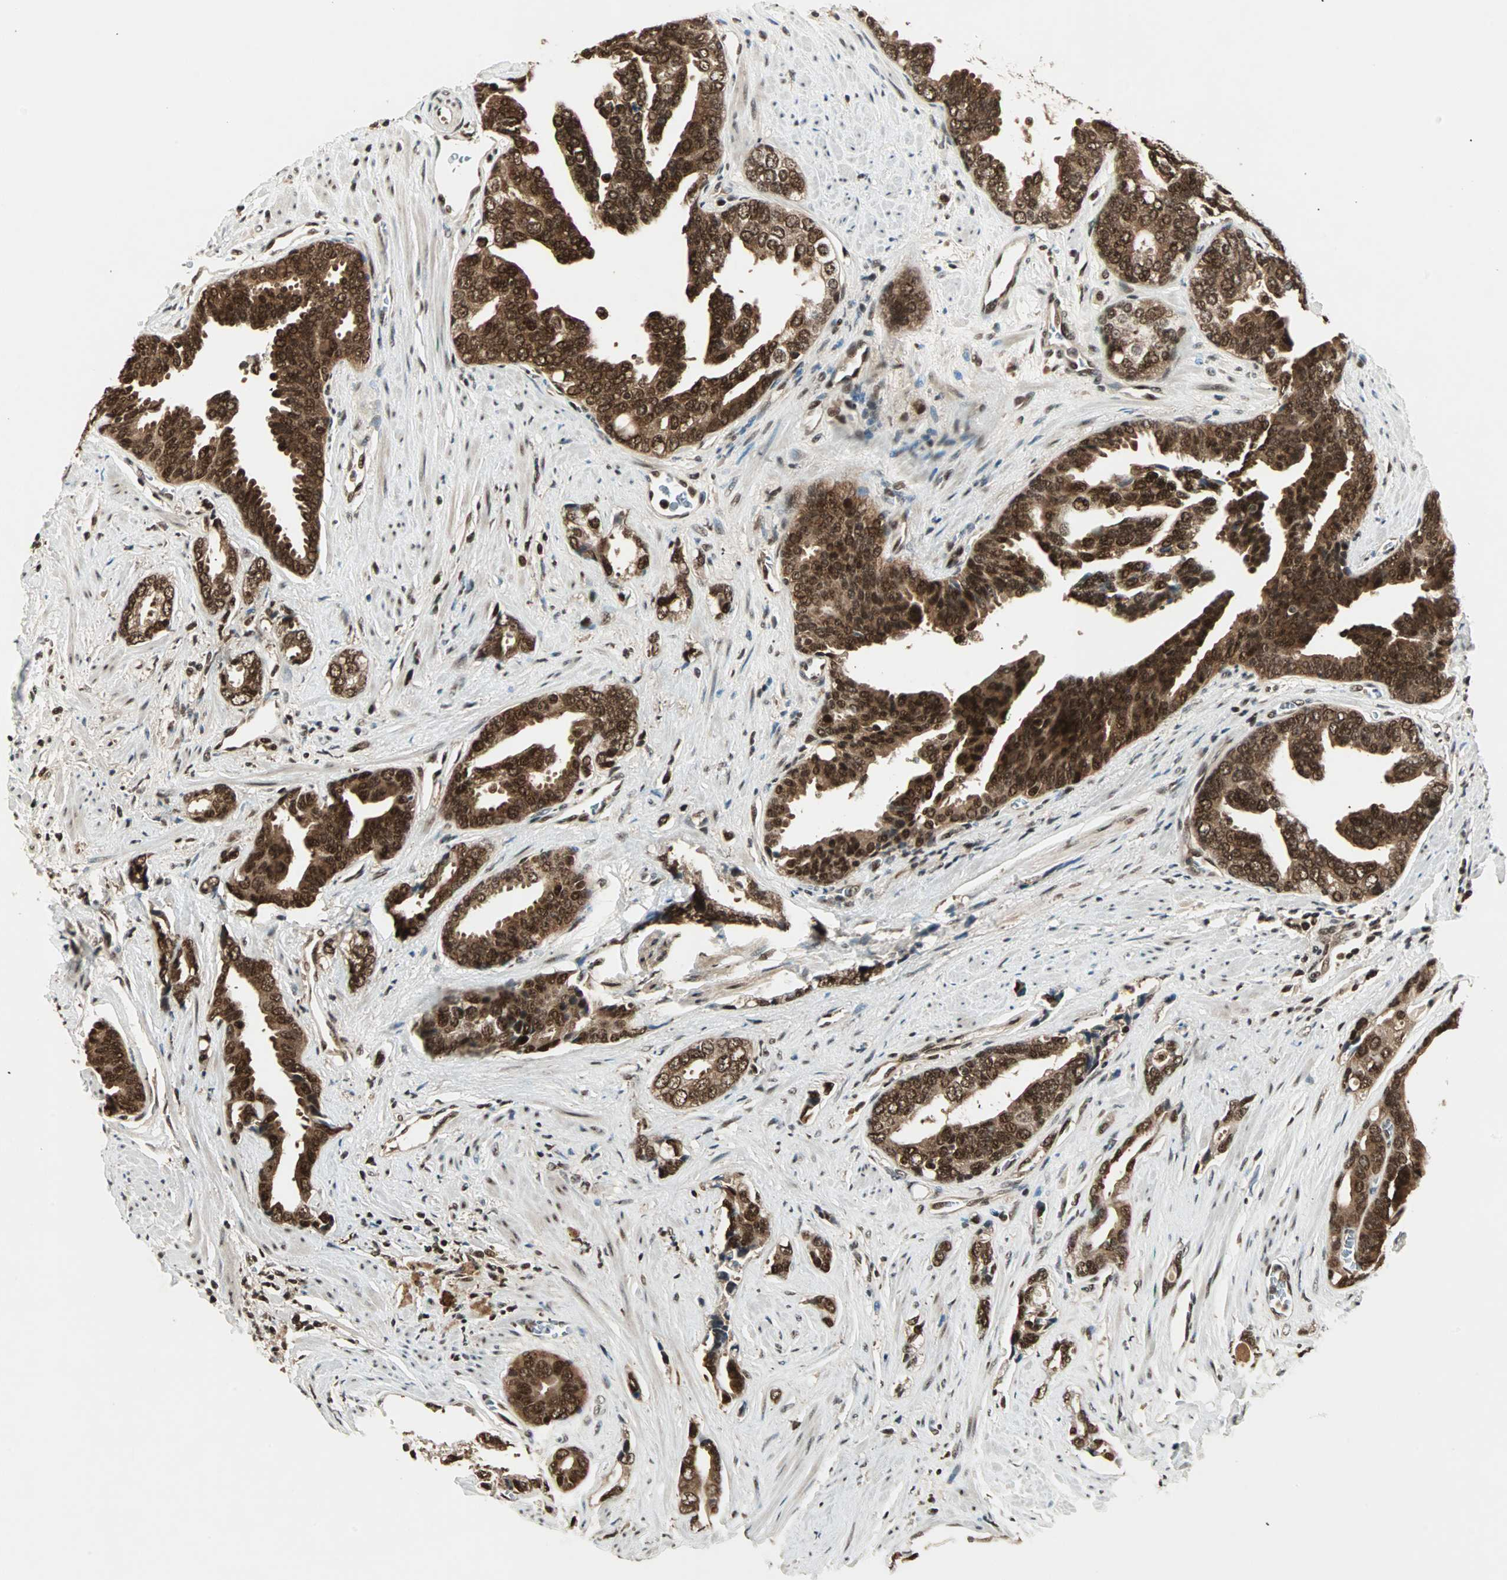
{"staining": {"intensity": "strong", "quantity": ">75%", "location": "cytoplasmic/membranous,nuclear"}, "tissue": "prostate cancer", "cell_type": "Tumor cells", "image_type": "cancer", "snomed": [{"axis": "morphology", "description": "Adenocarcinoma, High grade"}, {"axis": "topography", "description": "Prostate"}], "caption": "Adenocarcinoma (high-grade) (prostate) stained for a protein (brown) exhibits strong cytoplasmic/membranous and nuclear positive expression in about >75% of tumor cells.", "gene": "ZNF44", "patient": {"sex": "male", "age": 67}}